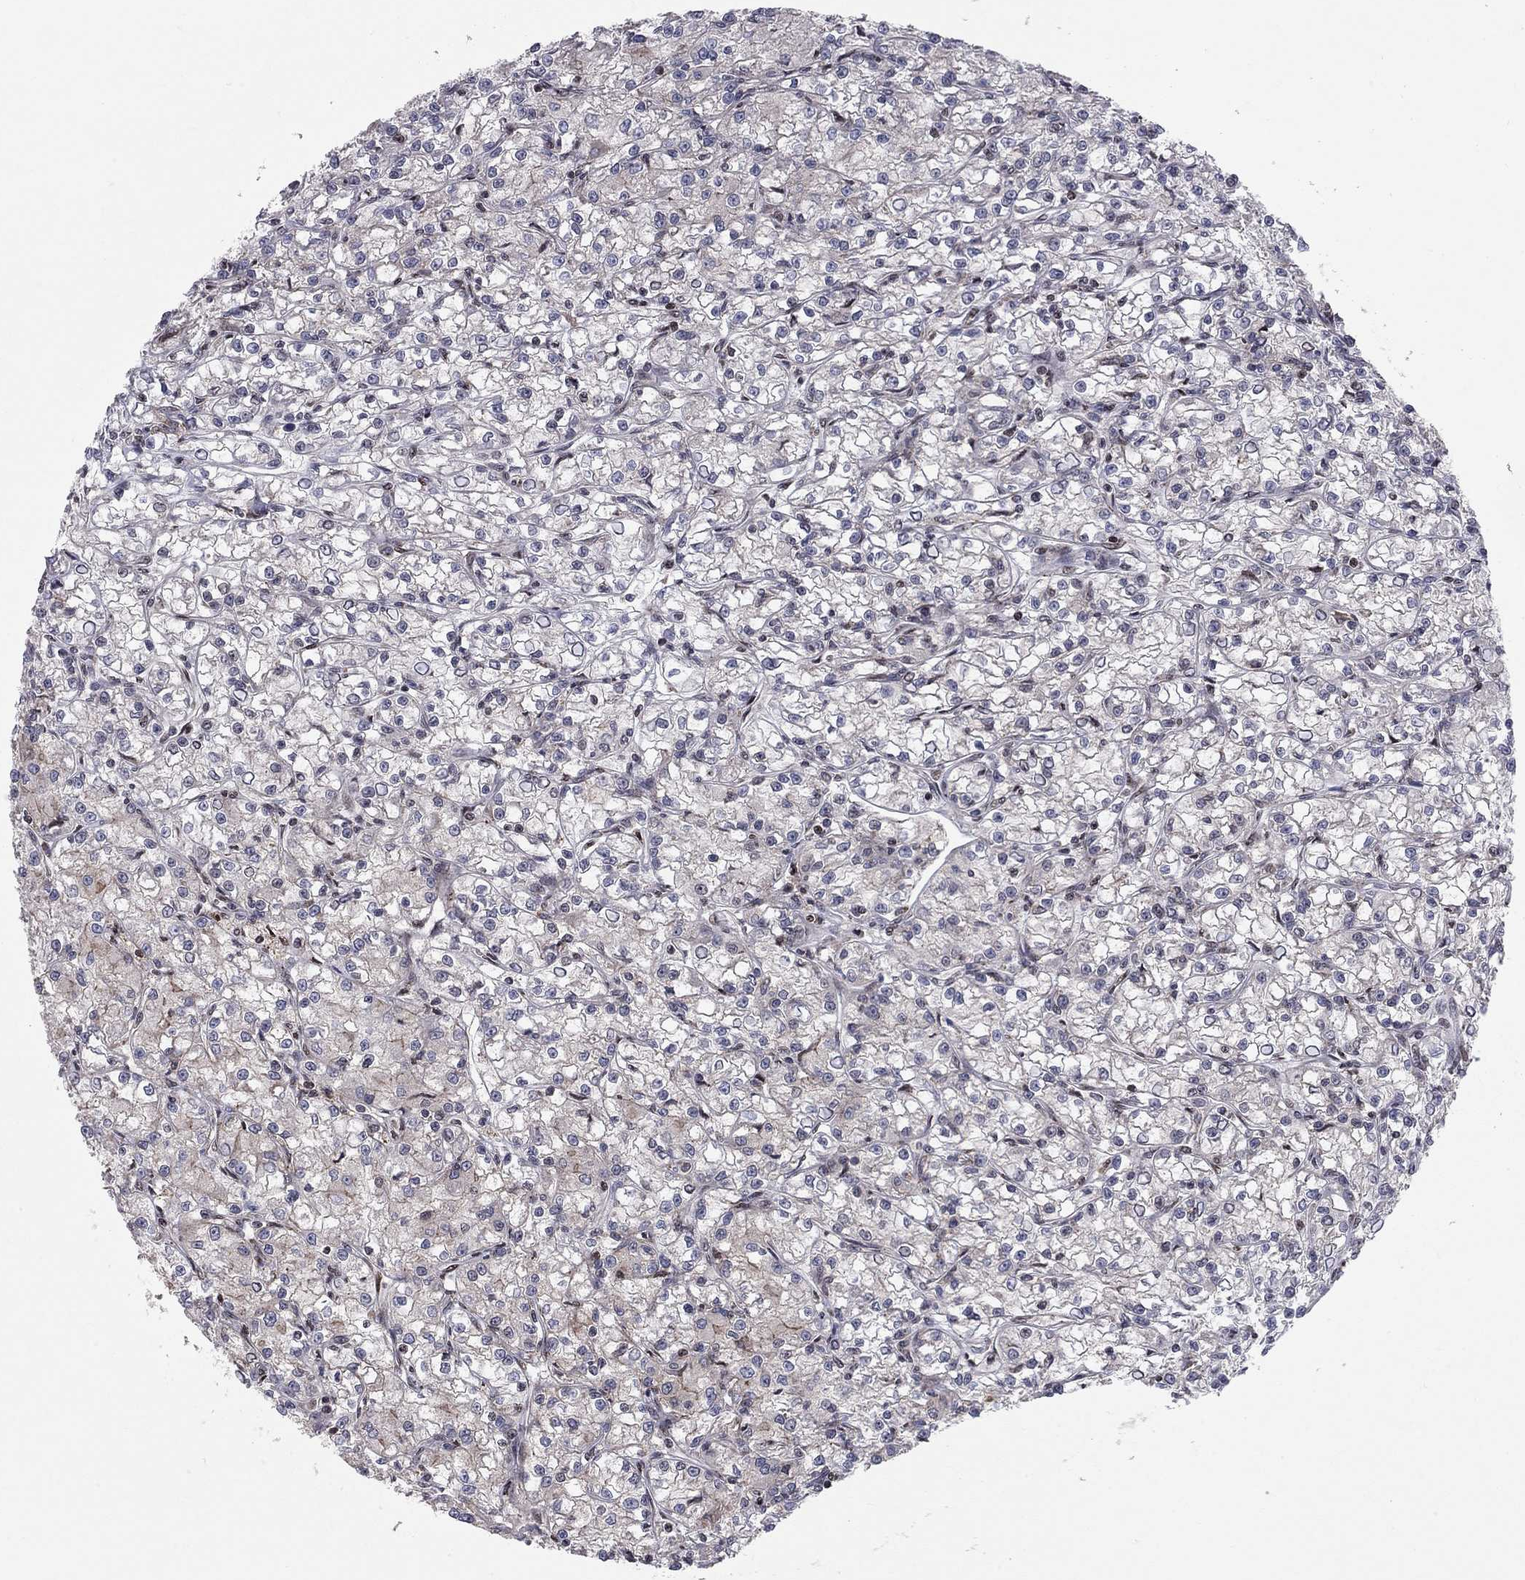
{"staining": {"intensity": "negative", "quantity": "none", "location": "none"}, "tissue": "renal cancer", "cell_type": "Tumor cells", "image_type": "cancer", "snomed": [{"axis": "morphology", "description": "Adenocarcinoma, NOS"}, {"axis": "topography", "description": "Kidney"}], "caption": "High magnification brightfield microscopy of renal cancer (adenocarcinoma) stained with DAB (brown) and counterstained with hematoxylin (blue): tumor cells show no significant positivity. Brightfield microscopy of immunohistochemistry stained with DAB (3,3'-diaminobenzidine) (brown) and hematoxylin (blue), captured at high magnification.", "gene": "ERN2", "patient": {"sex": "female", "age": 59}}